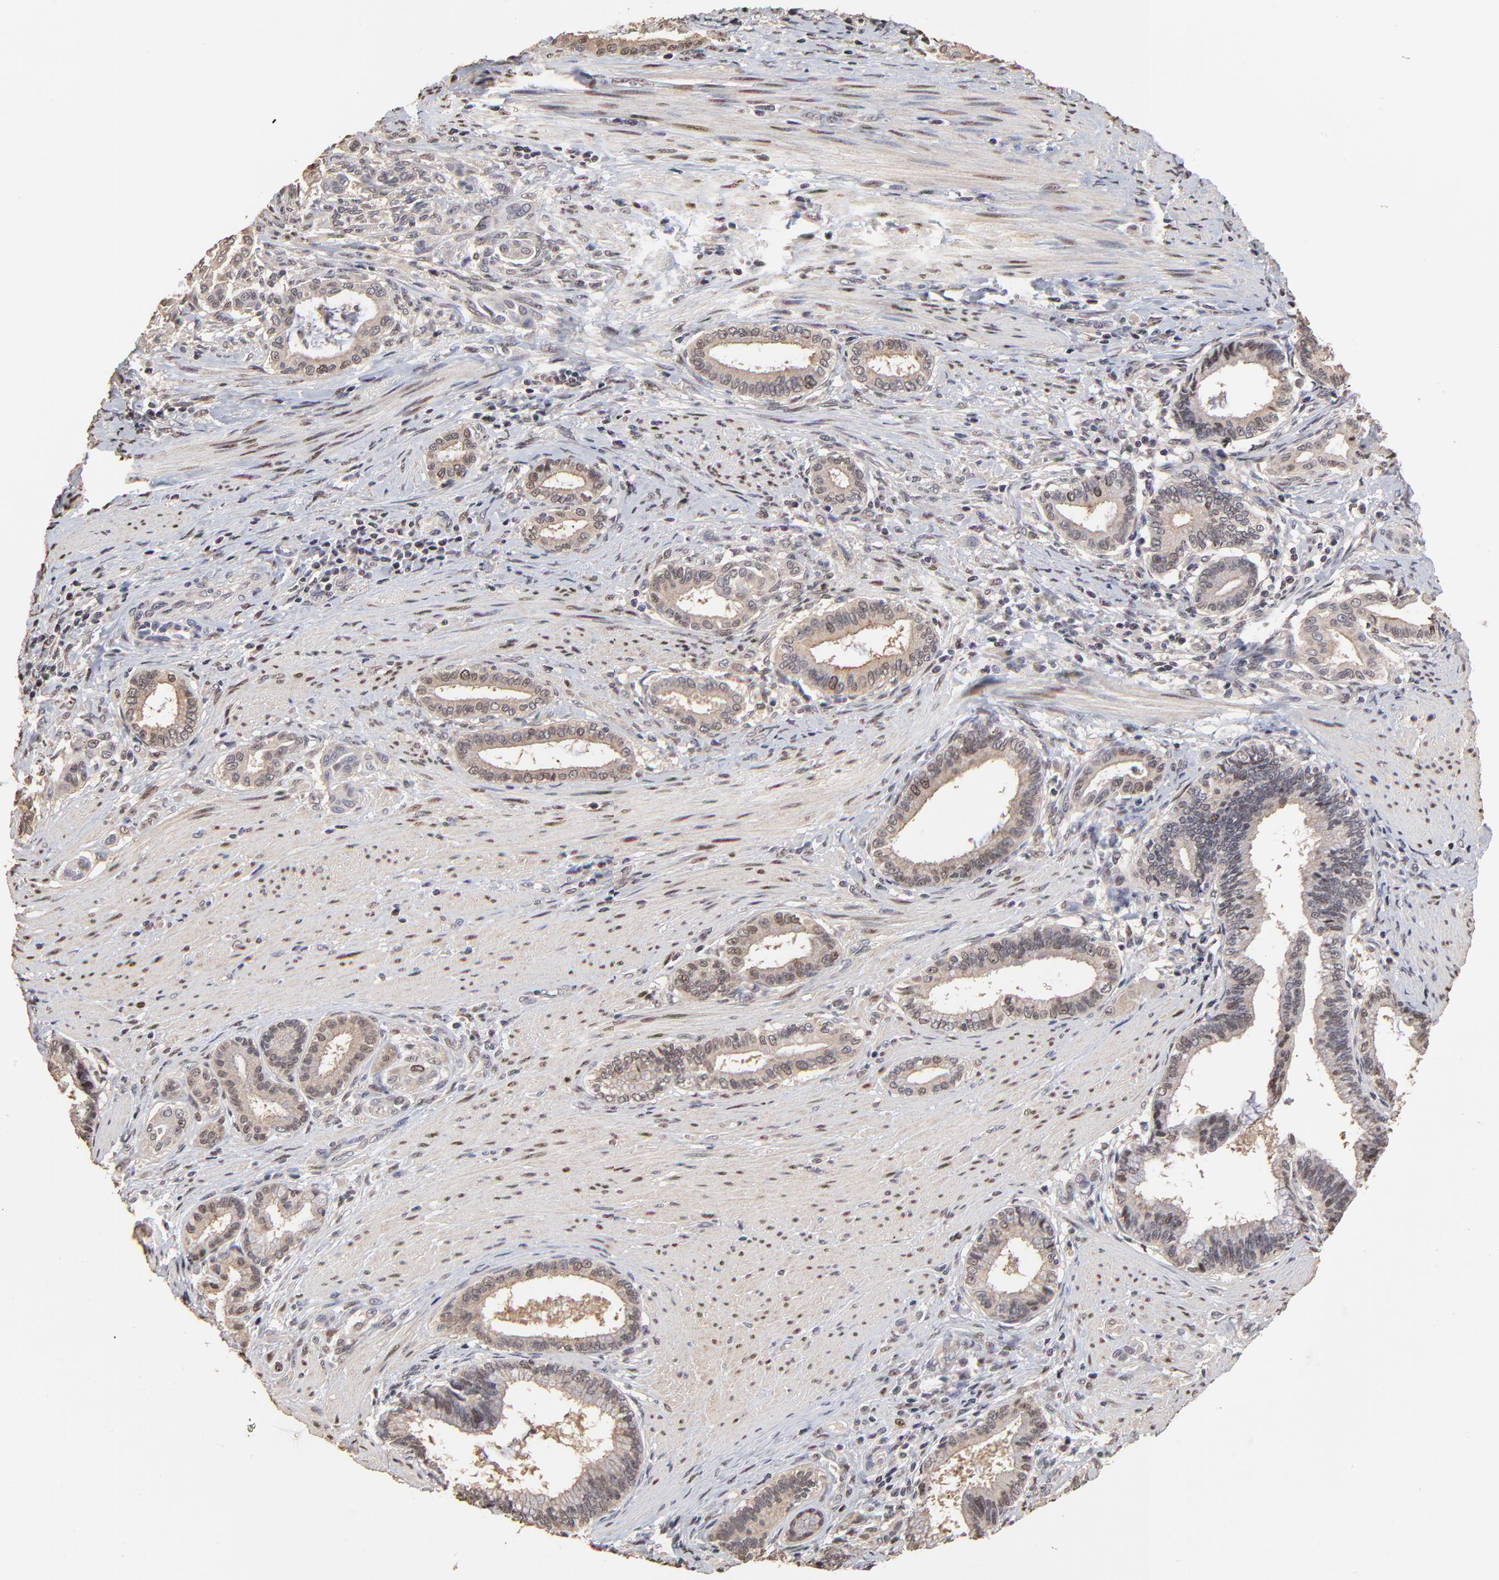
{"staining": {"intensity": "moderate", "quantity": "<25%", "location": "nuclear"}, "tissue": "pancreatic cancer", "cell_type": "Tumor cells", "image_type": "cancer", "snomed": [{"axis": "morphology", "description": "Adenocarcinoma, NOS"}, {"axis": "topography", "description": "Pancreas"}], "caption": "About <25% of tumor cells in human pancreatic adenocarcinoma display moderate nuclear protein expression as visualized by brown immunohistochemical staining.", "gene": "BIRC5", "patient": {"sex": "female", "age": 64}}